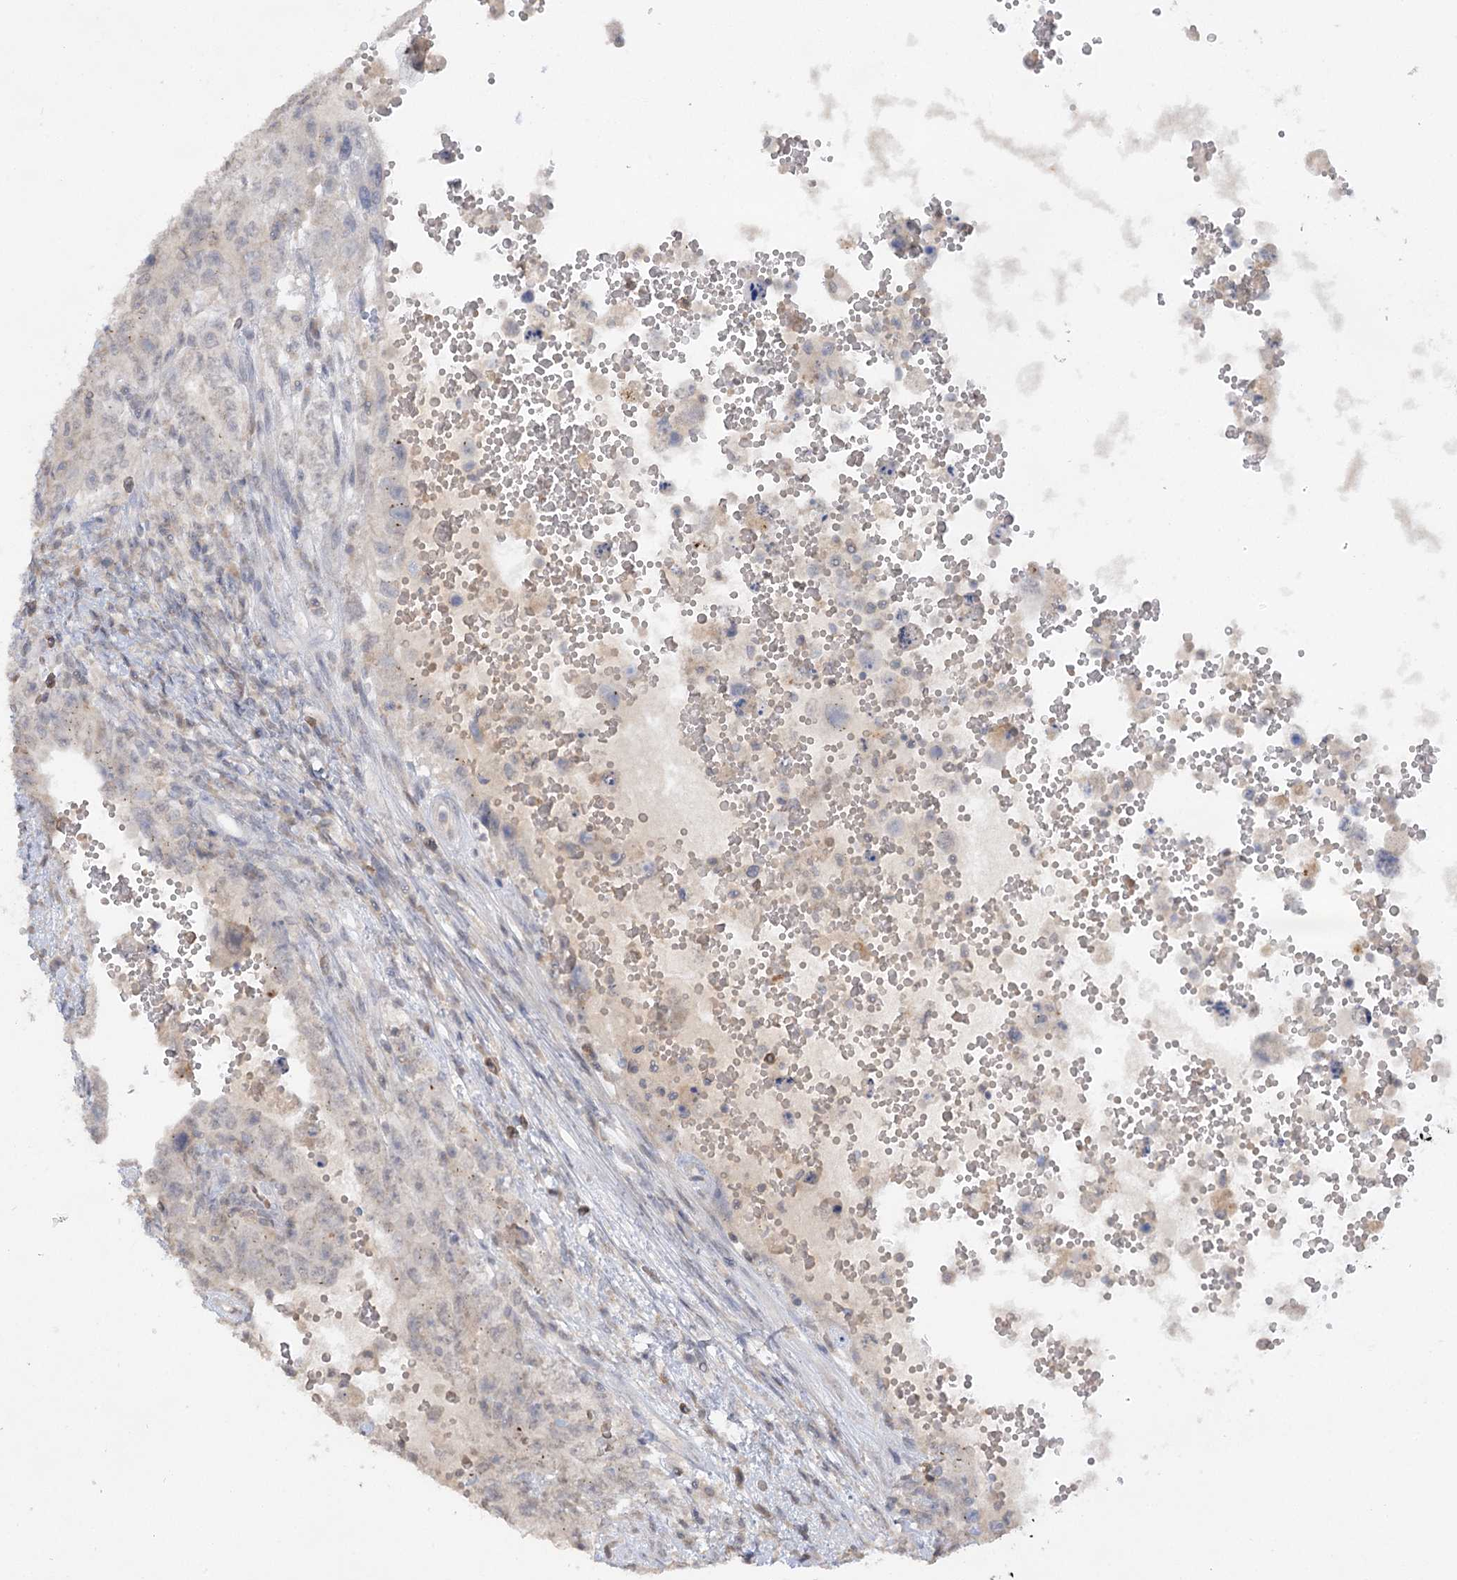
{"staining": {"intensity": "negative", "quantity": "none", "location": "none"}, "tissue": "testis cancer", "cell_type": "Tumor cells", "image_type": "cancer", "snomed": [{"axis": "morphology", "description": "Carcinoma, Embryonal, NOS"}, {"axis": "topography", "description": "Testis"}], "caption": "IHC image of neoplastic tissue: human testis cancer stained with DAB (3,3'-diaminobenzidine) displays no significant protein staining in tumor cells.", "gene": "TRAF3IP1", "patient": {"sex": "male", "age": 26}}